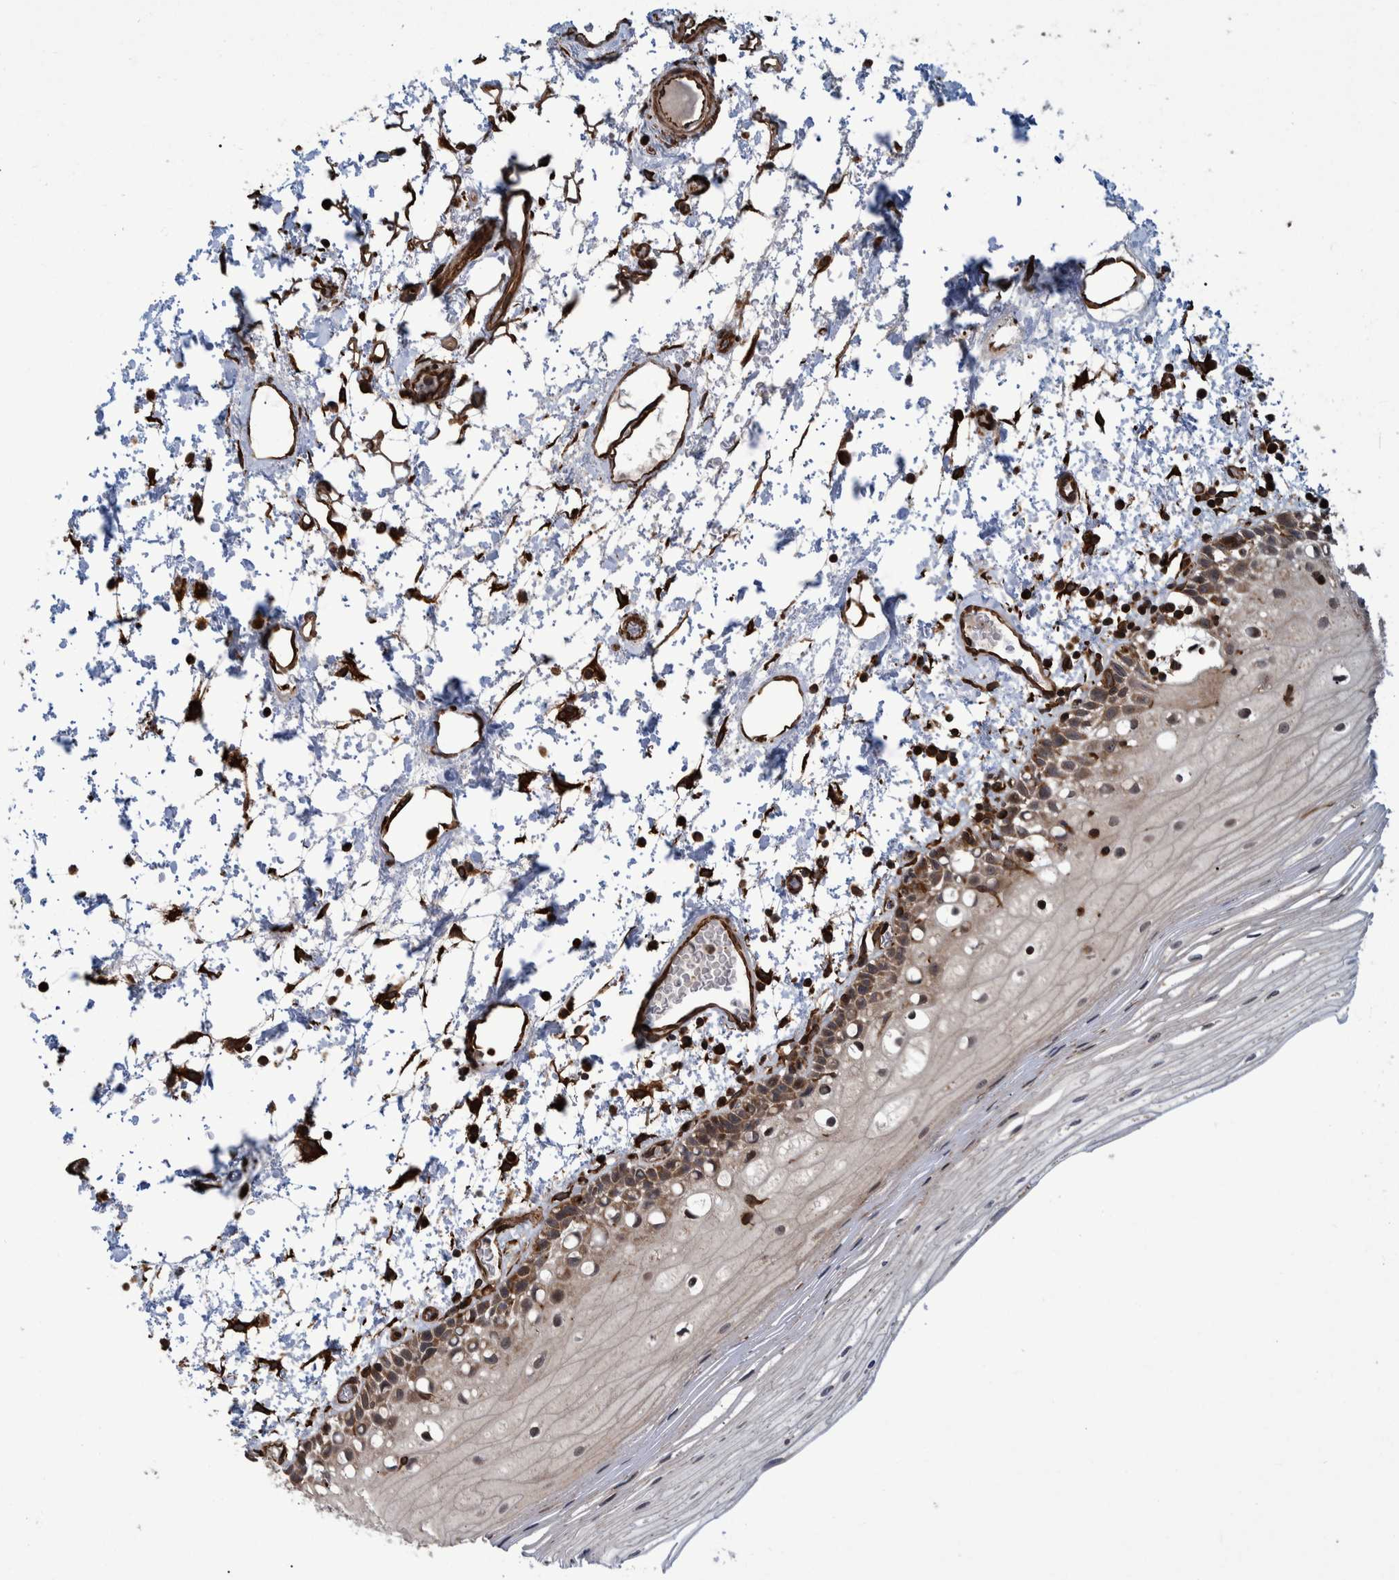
{"staining": {"intensity": "moderate", "quantity": "25%-75%", "location": "cytoplasmic/membranous"}, "tissue": "oral mucosa", "cell_type": "Squamous epithelial cells", "image_type": "normal", "snomed": [{"axis": "morphology", "description": "Normal tissue, NOS"}, {"axis": "topography", "description": "Oral tissue"}], "caption": "Oral mucosa stained for a protein (brown) reveals moderate cytoplasmic/membranous positive expression in about 25%-75% of squamous epithelial cells.", "gene": "TNFRSF10B", "patient": {"sex": "male", "age": 52}}